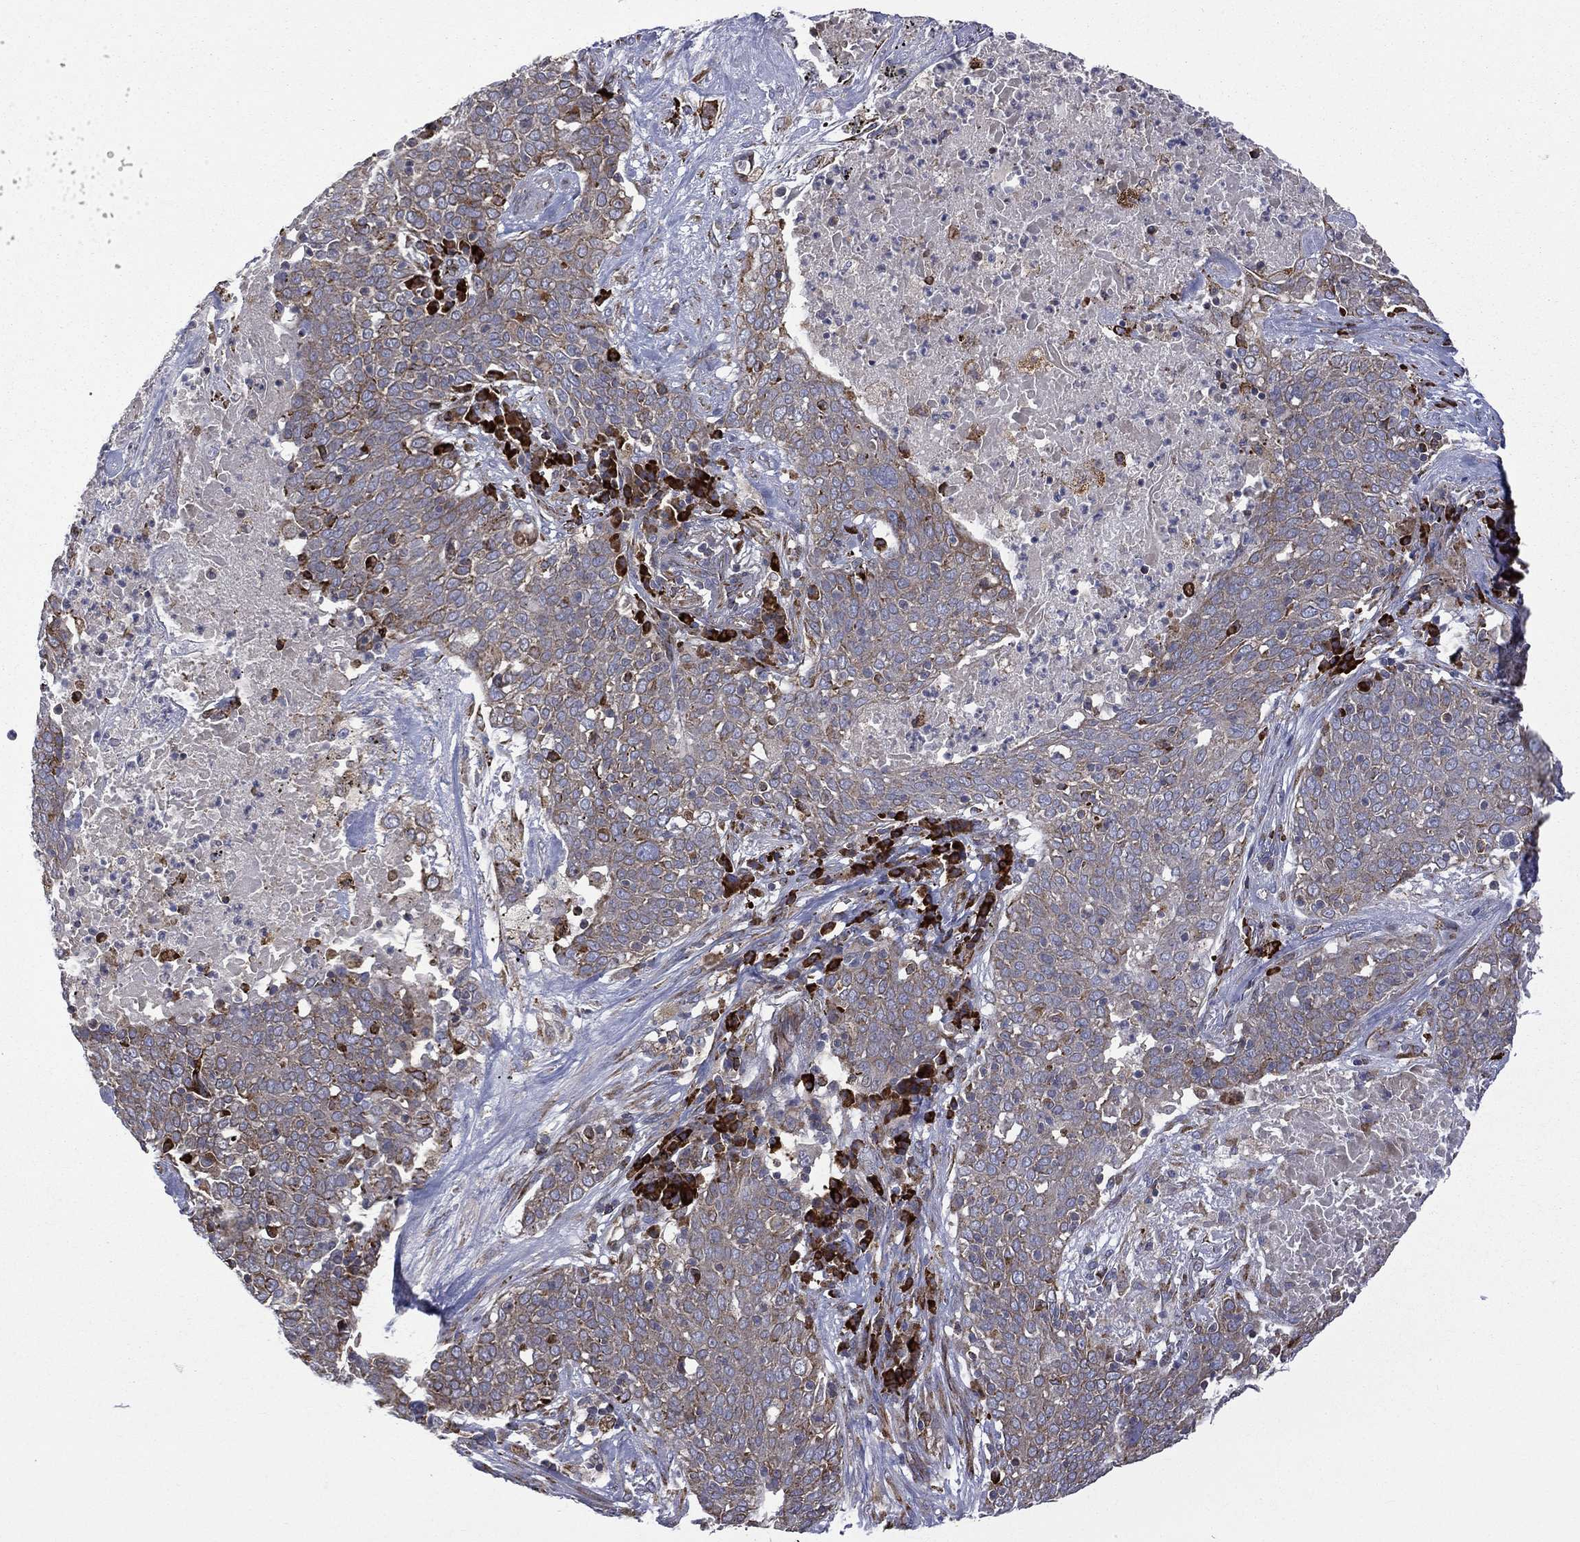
{"staining": {"intensity": "weak", "quantity": "25%-75%", "location": "cytoplasmic/membranous"}, "tissue": "lung cancer", "cell_type": "Tumor cells", "image_type": "cancer", "snomed": [{"axis": "morphology", "description": "Squamous cell carcinoma, NOS"}, {"axis": "topography", "description": "Lung"}], "caption": "An image of lung squamous cell carcinoma stained for a protein shows weak cytoplasmic/membranous brown staining in tumor cells.", "gene": "C20orf96", "patient": {"sex": "male", "age": 82}}